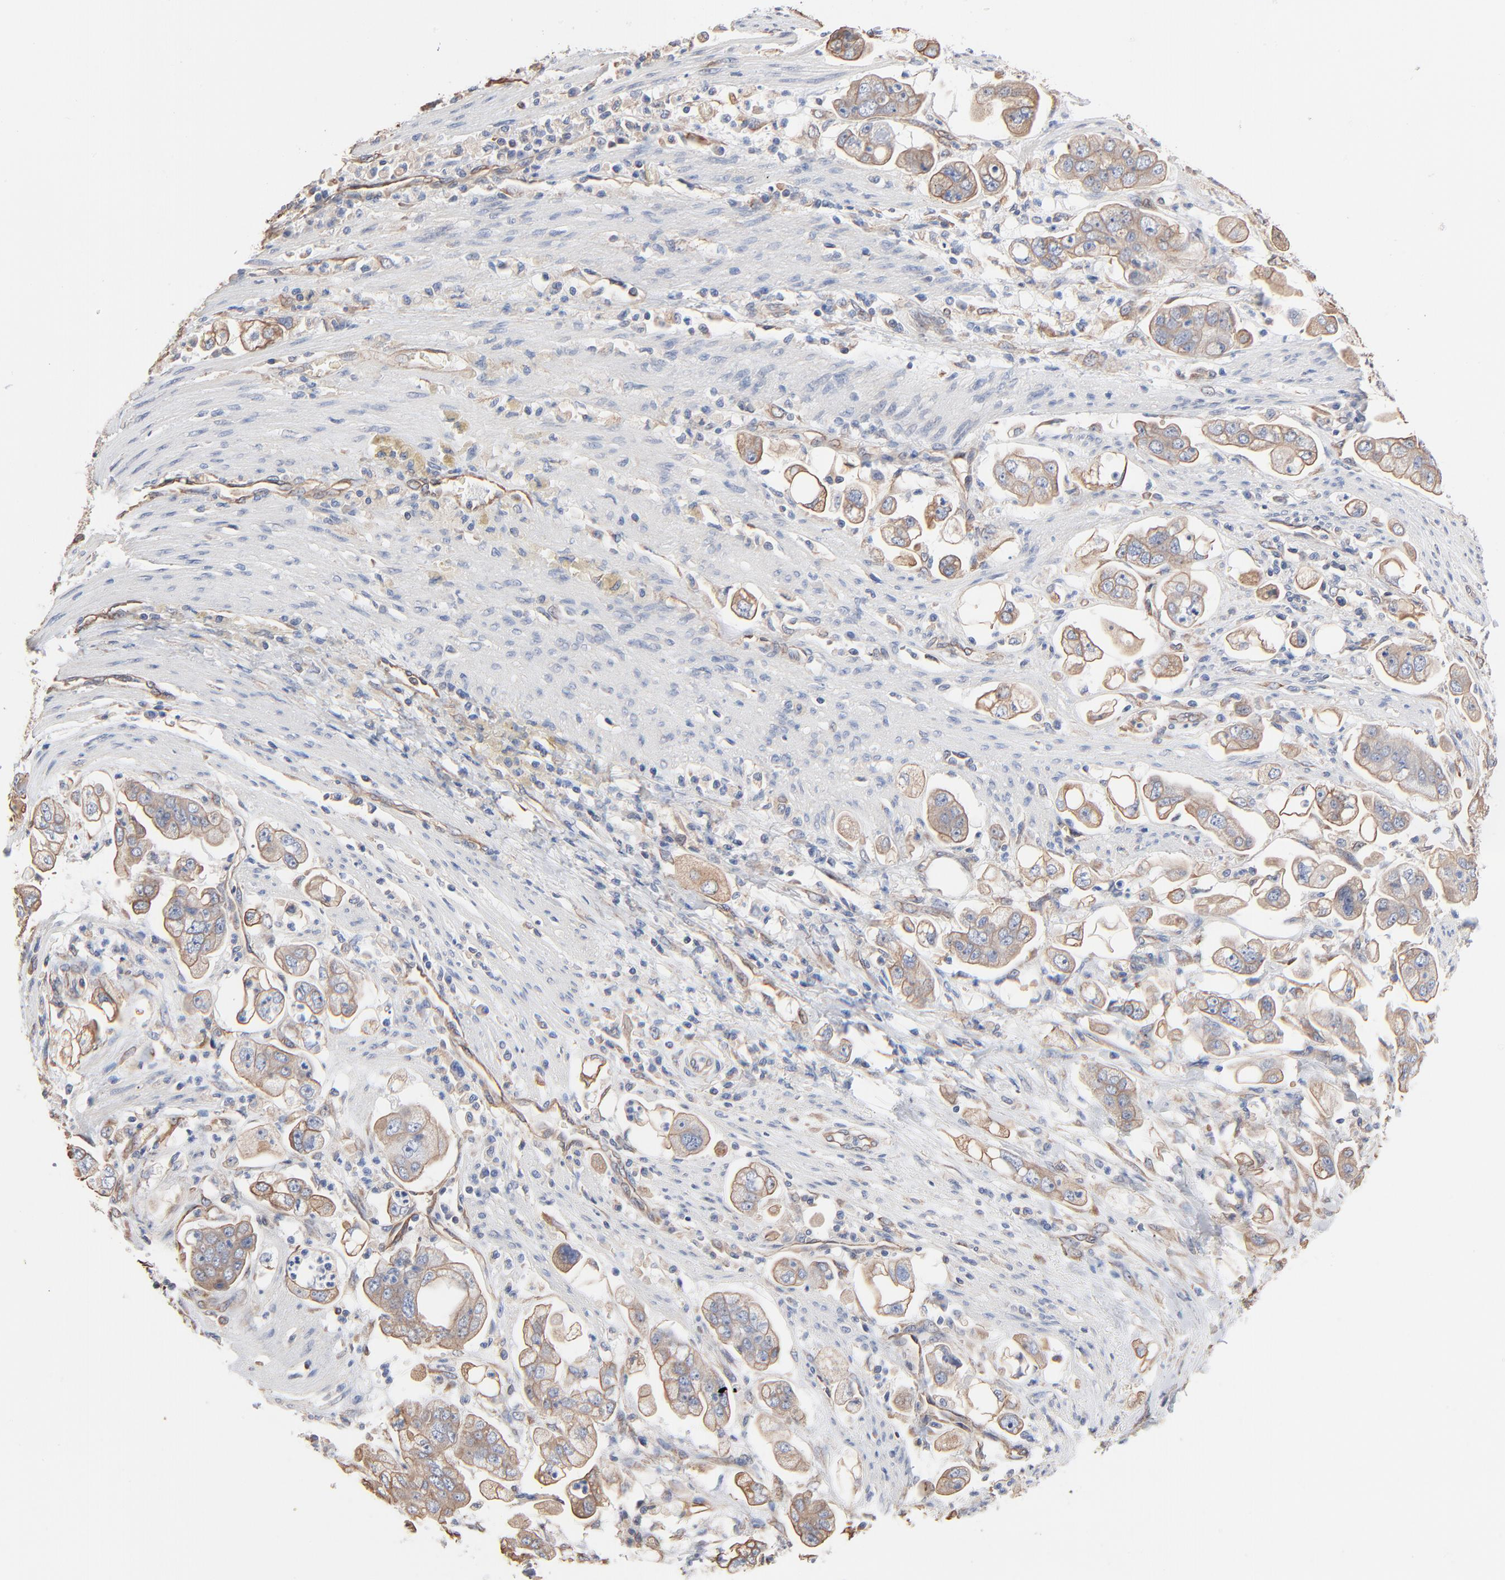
{"staining": {"intensity": "weak", "quantity": ">75%", "location": "cytoplasmic/membranous"}, "tissue": "stomach cancer", "cell_type": "Tumor cells", "image_type": "cancer", "snomed": [{"axis": "morphology", "description": "Adenocarcinoma, NOS"}, {"axis": "topography", "description": "Stomach"}], "caption": "Immunohistochemistry (DAB (3,3'-diaminobenzidine)) staining of stomach adenocarcinoma demonstrates weak cytoplasmic/membranous protein staining in approximately >75% of tumor cells. The staining was performed using DAB, with brown indicating positive protein expression. Nuclei are stained blue with hematoxylin.", "gene": "ABCD4", "patient": {"sex": "male", "age": 62}}